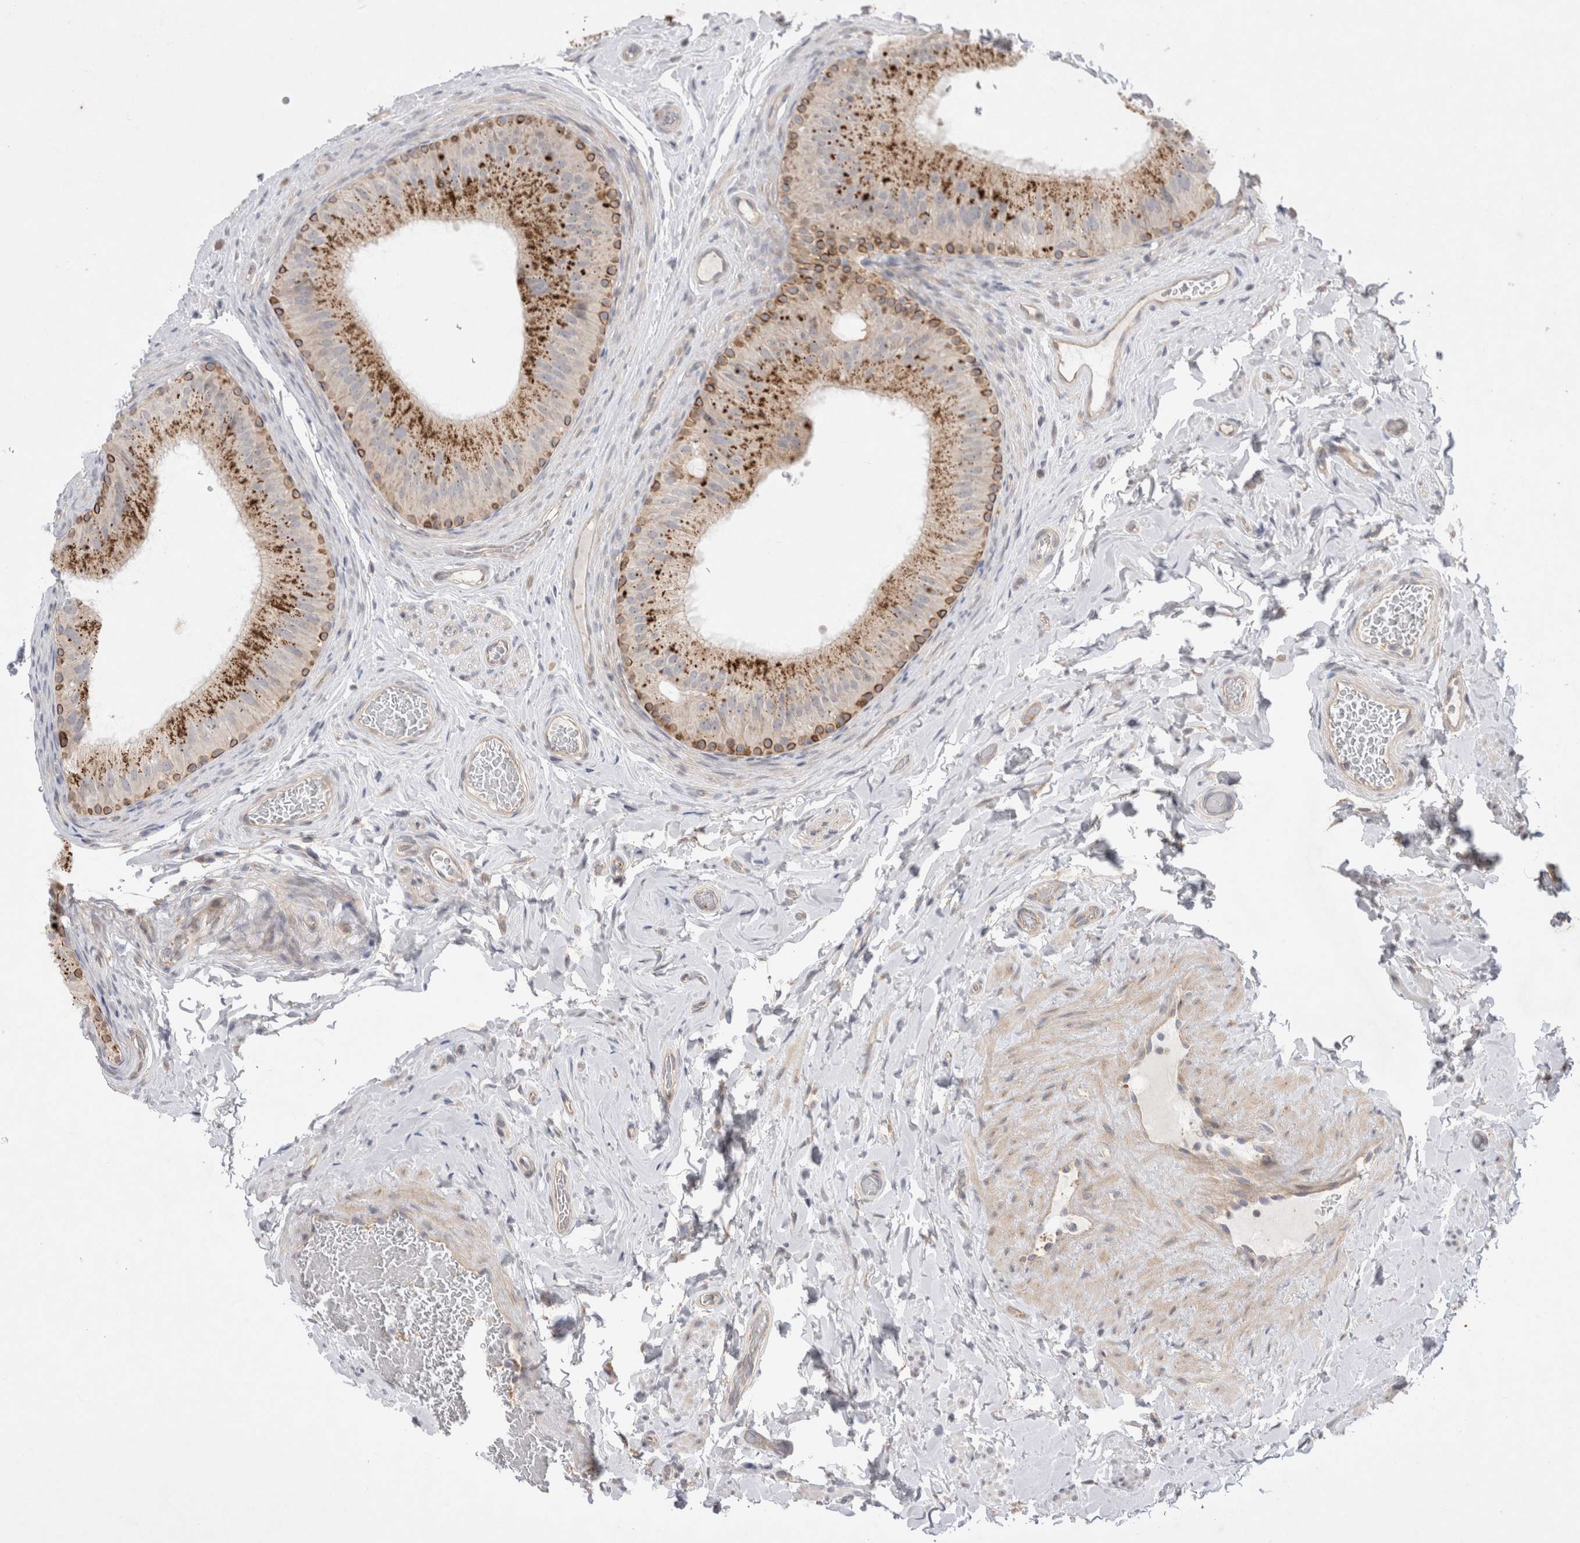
{"staining": {"intensity": "strong", "quantity": "25%-75%", "location": "cytoplasmic/membranous"}, "tissue": "epididymis", "cell_type": "Glandular cells", "image_type": "normal", "snomed": [{"axis": "morphology", "description": "Normal tissue, NOS"}, {"axis": "topography", "description": "Vascular tissue"}, {"axis": "topography", "description": "Epididymis"}], "caption": "Immunohistochemistry (IHC) micrograph of unremarkable epididymis: human epididymis stained using immunohistochemistry (IHC) shows high levels of strong protein expression localized specifically in the cytoplasmic/membranous of glandular cells, appearing as a cytoplasmic/membranous brown color.", "gene": "NPC1", "patient": {"sex": "male", "age": 49}}